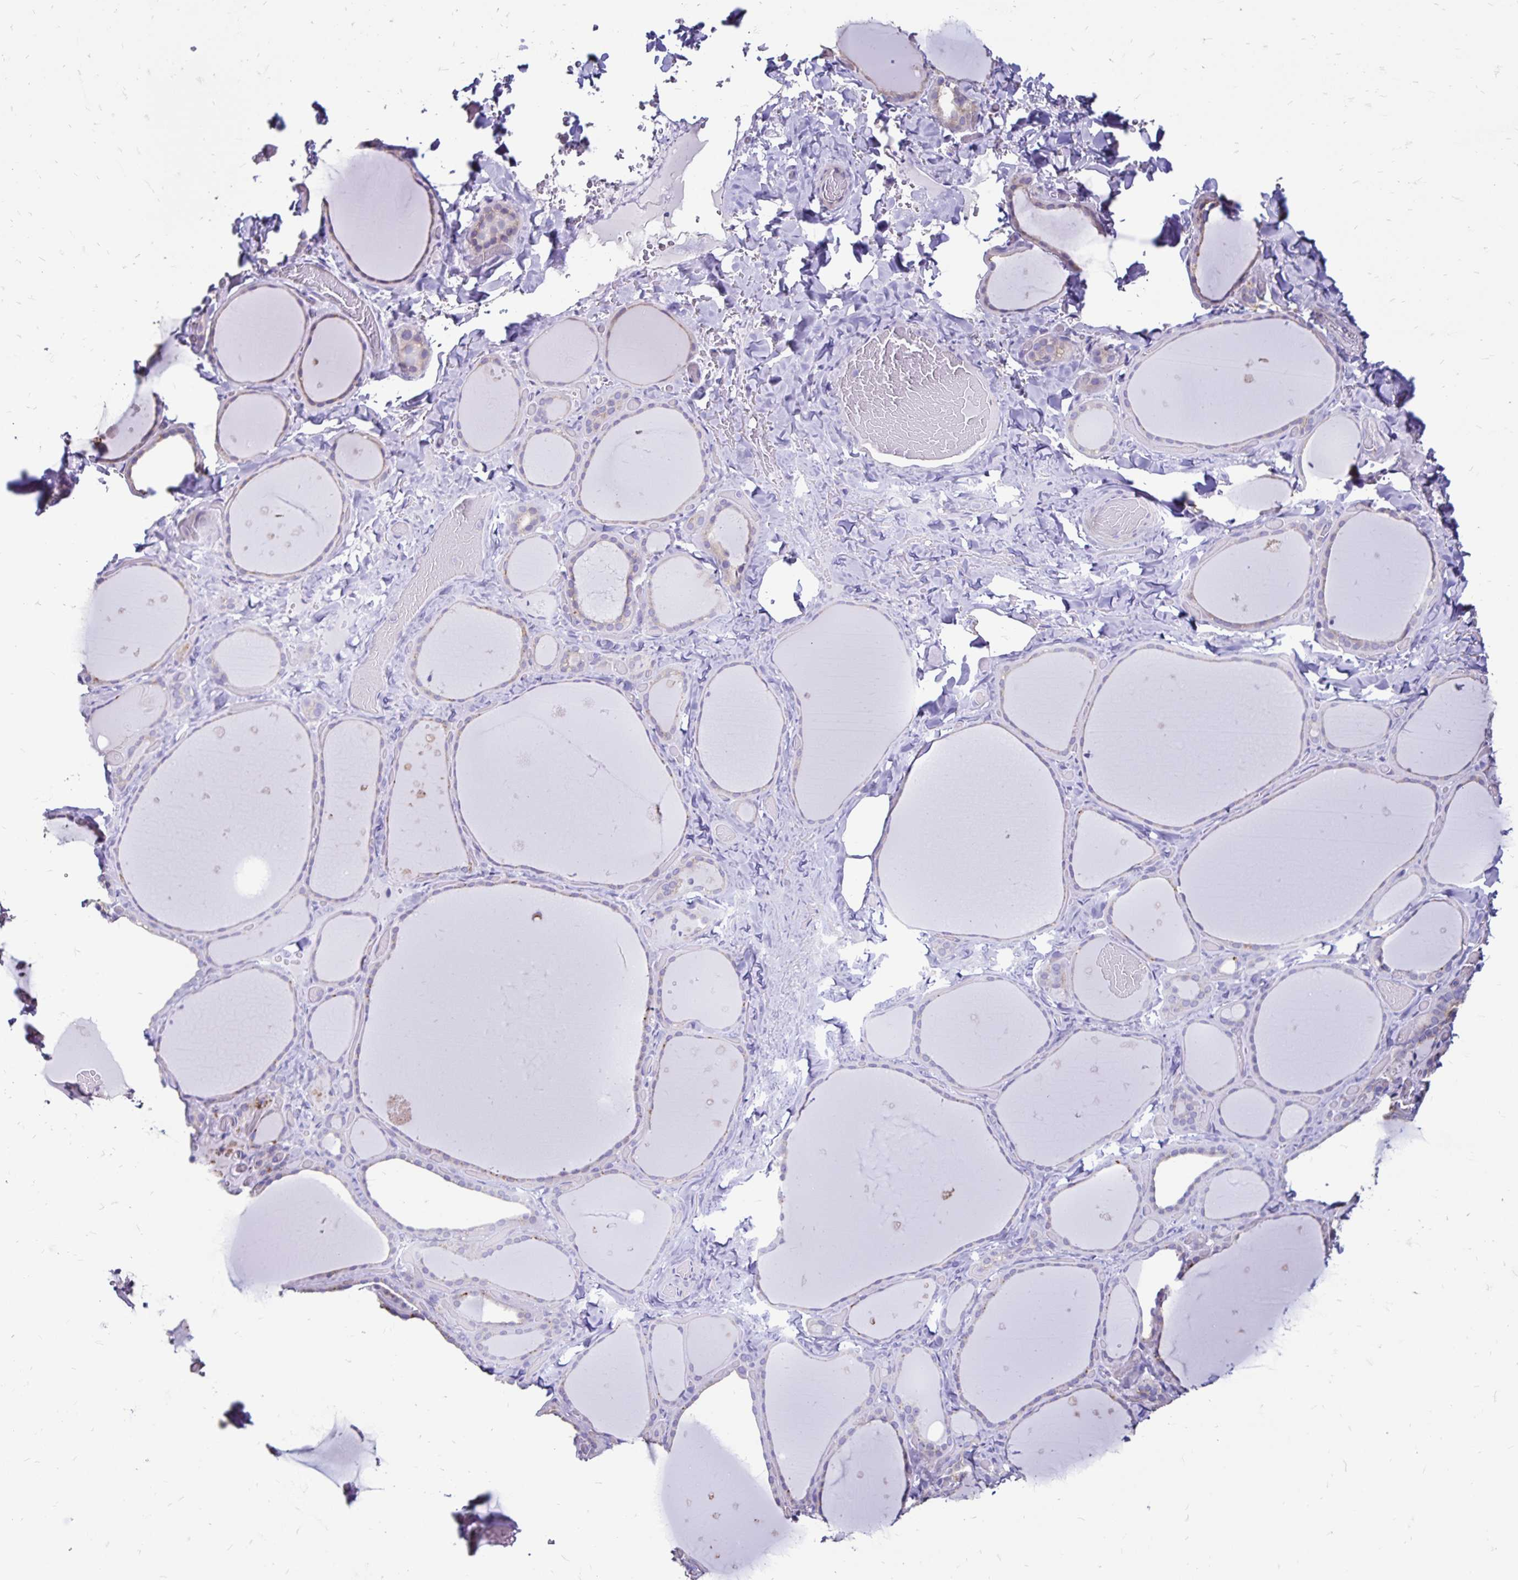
{"staining": {"intensity": "moderate", "quantity": "<25%", "location": "cytoplasmic/membranous"}, "tissue": "thyroid gland", "cell_type": "Glandular cells", "image_type": "normal", "snomed": [{"axis": "morphology", "description": "Normal tissue, NOS"}, {"axis": "topography", "description": "Thyroid gland"}], "caption": "Thyroid gland was stained to show a protein in brown. There is low levels of moderate cytoplasmic/membranous expression in approximately <25% of glandular cells. (DAB = brown stain, brightfield microscopy at high magnification).", "gene": "EVPL", "patient": {"sex": "female", "age": 36}}